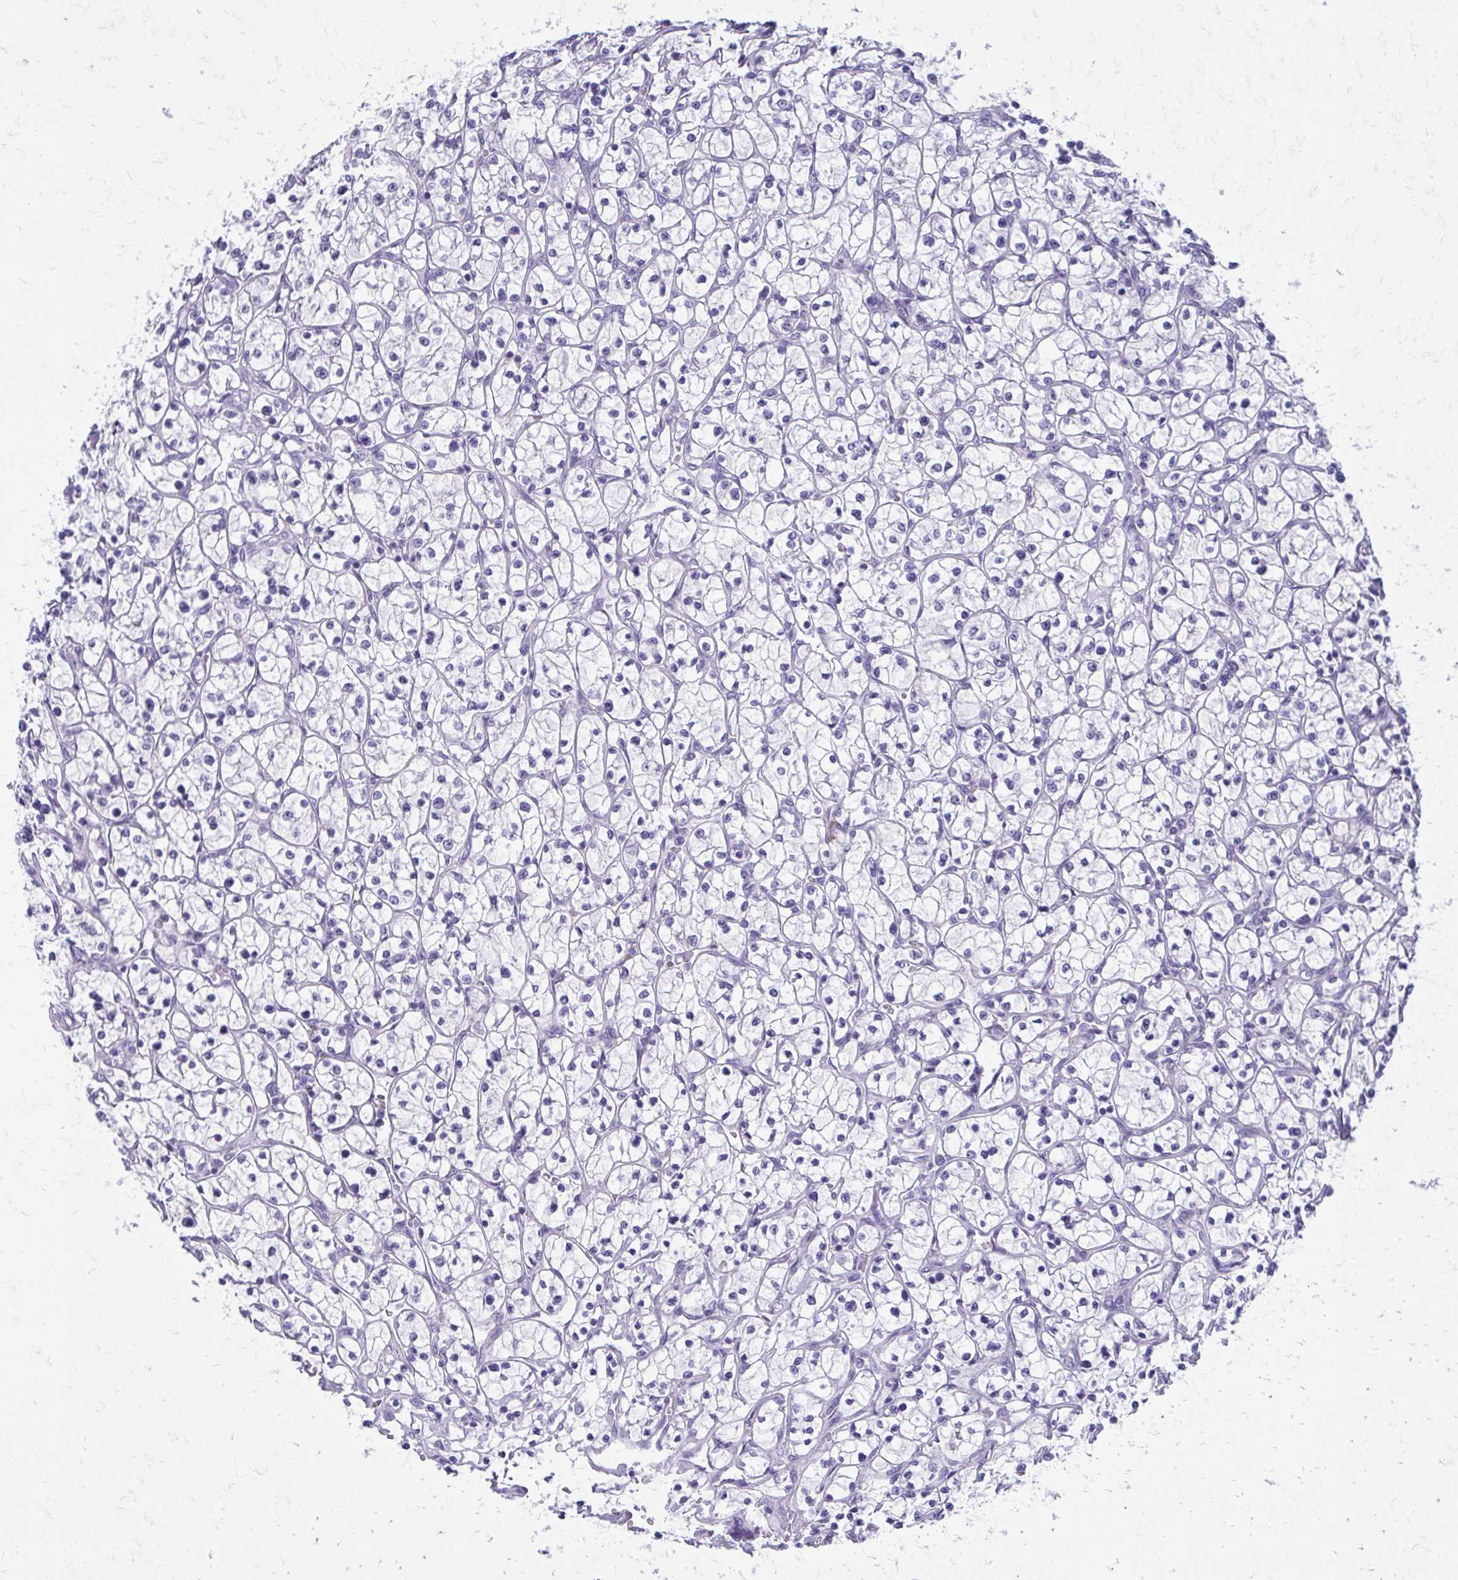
{"staining": {"intensity": "negative", "quantity": "none", "location": "none"}, "tissue": "renal cancer", "cell_type": "Tumor cells", "image_type": "cancer", "snomed": [{"axis": "morphology", "description": "Adenocarcinoma, NOS"}, {"axis": "topography", "description": "Kidney"}], "caption": "The micrograph displays no staining of tumor cells in renal adenocarcinoma.", "gene": "LCN15", "patient": {"sex": "female", "age": 64}}